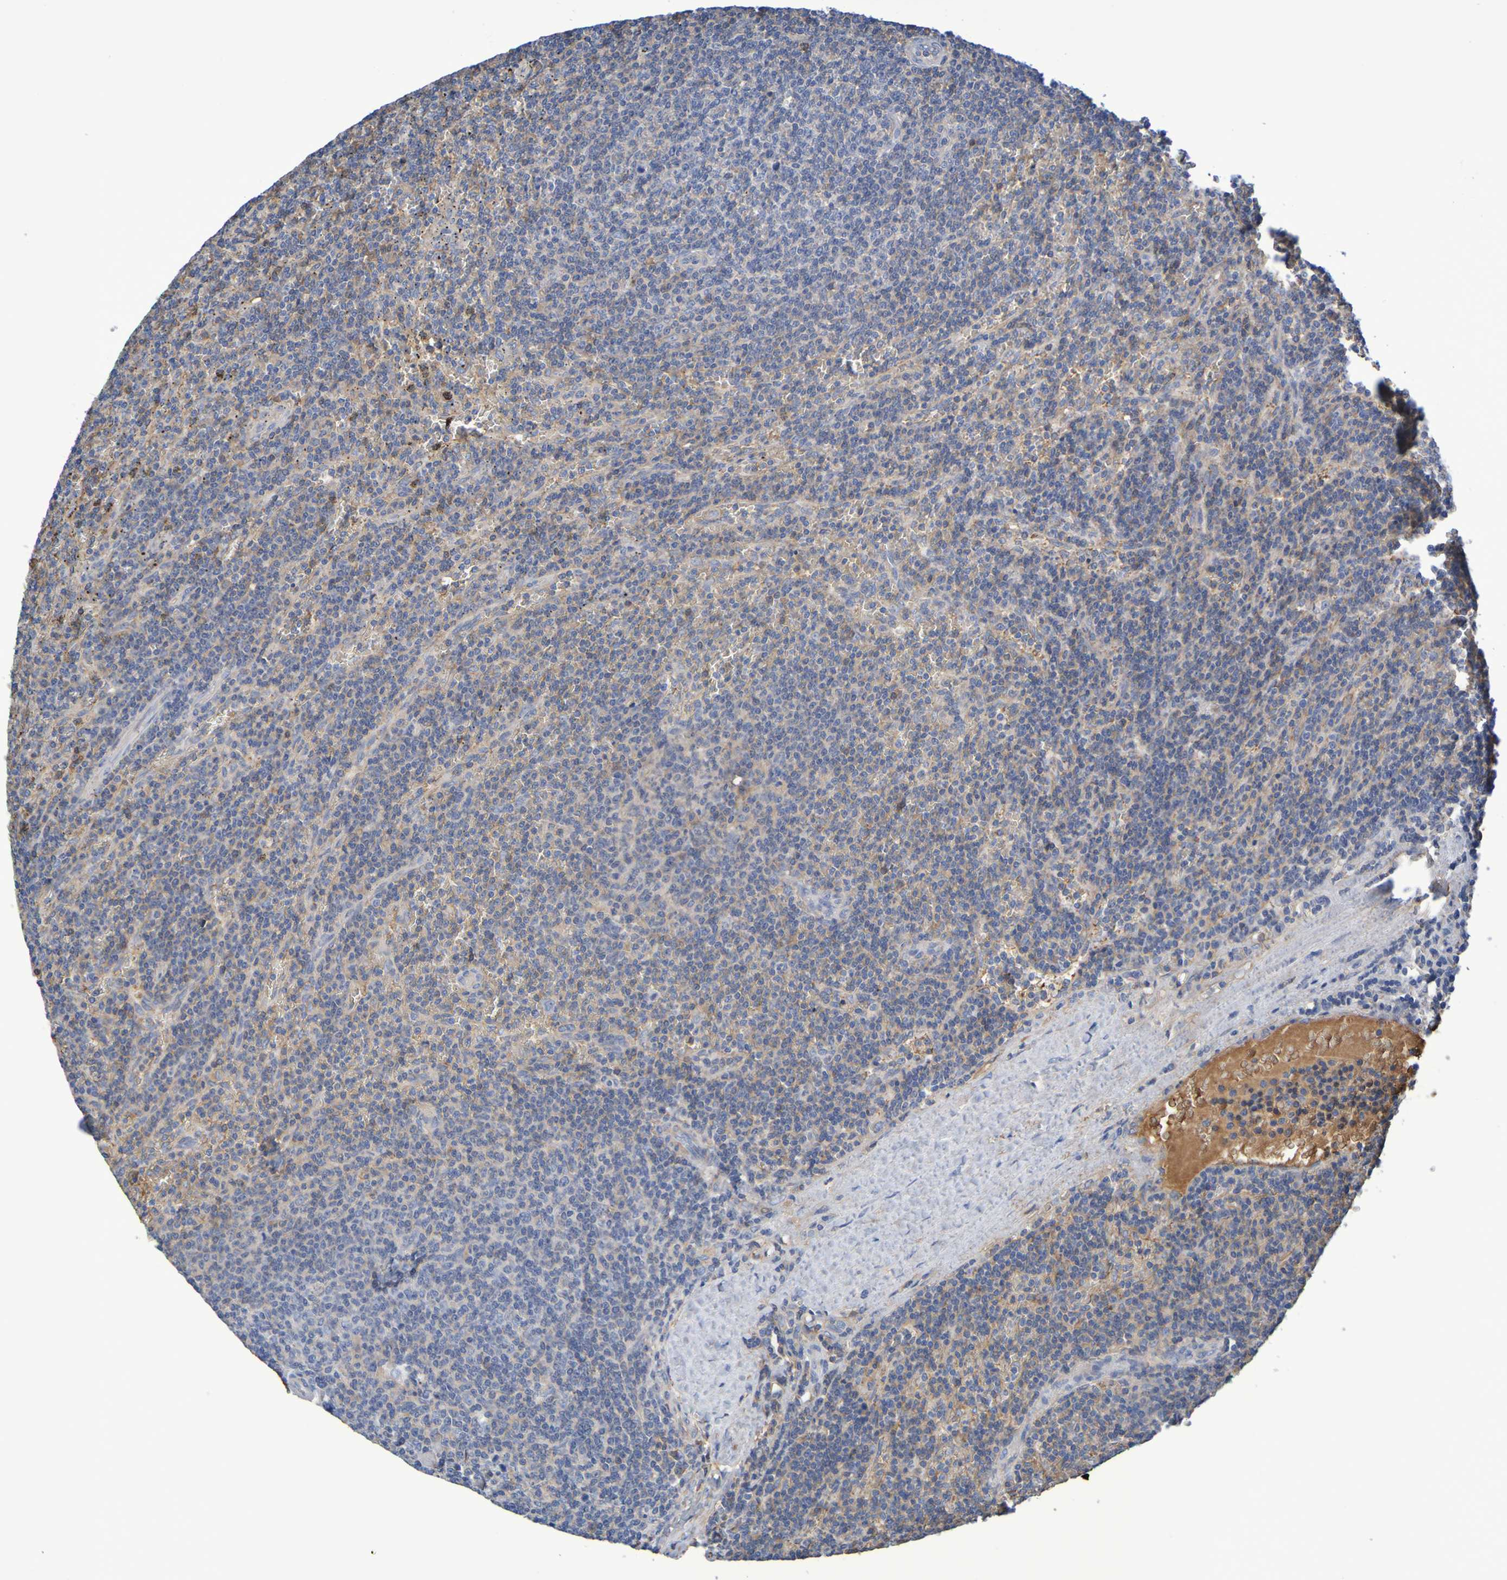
{"staining": {"intensity": "weak", "quantity": "25%-75%", "location": "cytoplasmic/membranous"}, "tissue": "lymphoma", "cell_type": "Tumor cells", "image_type": "cancer", "snomed": [{"axis": "morphology", "description": "Malignant lymphoma, non-Hodgkin's type, Low grade"}, {"axis": "topography", "description": "Spleen"}], "caption": "The histopathology image reveals immunohistochemical staining of lymphoma. There is weak cytoplasmic/membranous staining is present in about 25%-75% of tumor cells.", "gene": "GAB3", "patient": {"sex": "female", "age": 50}}